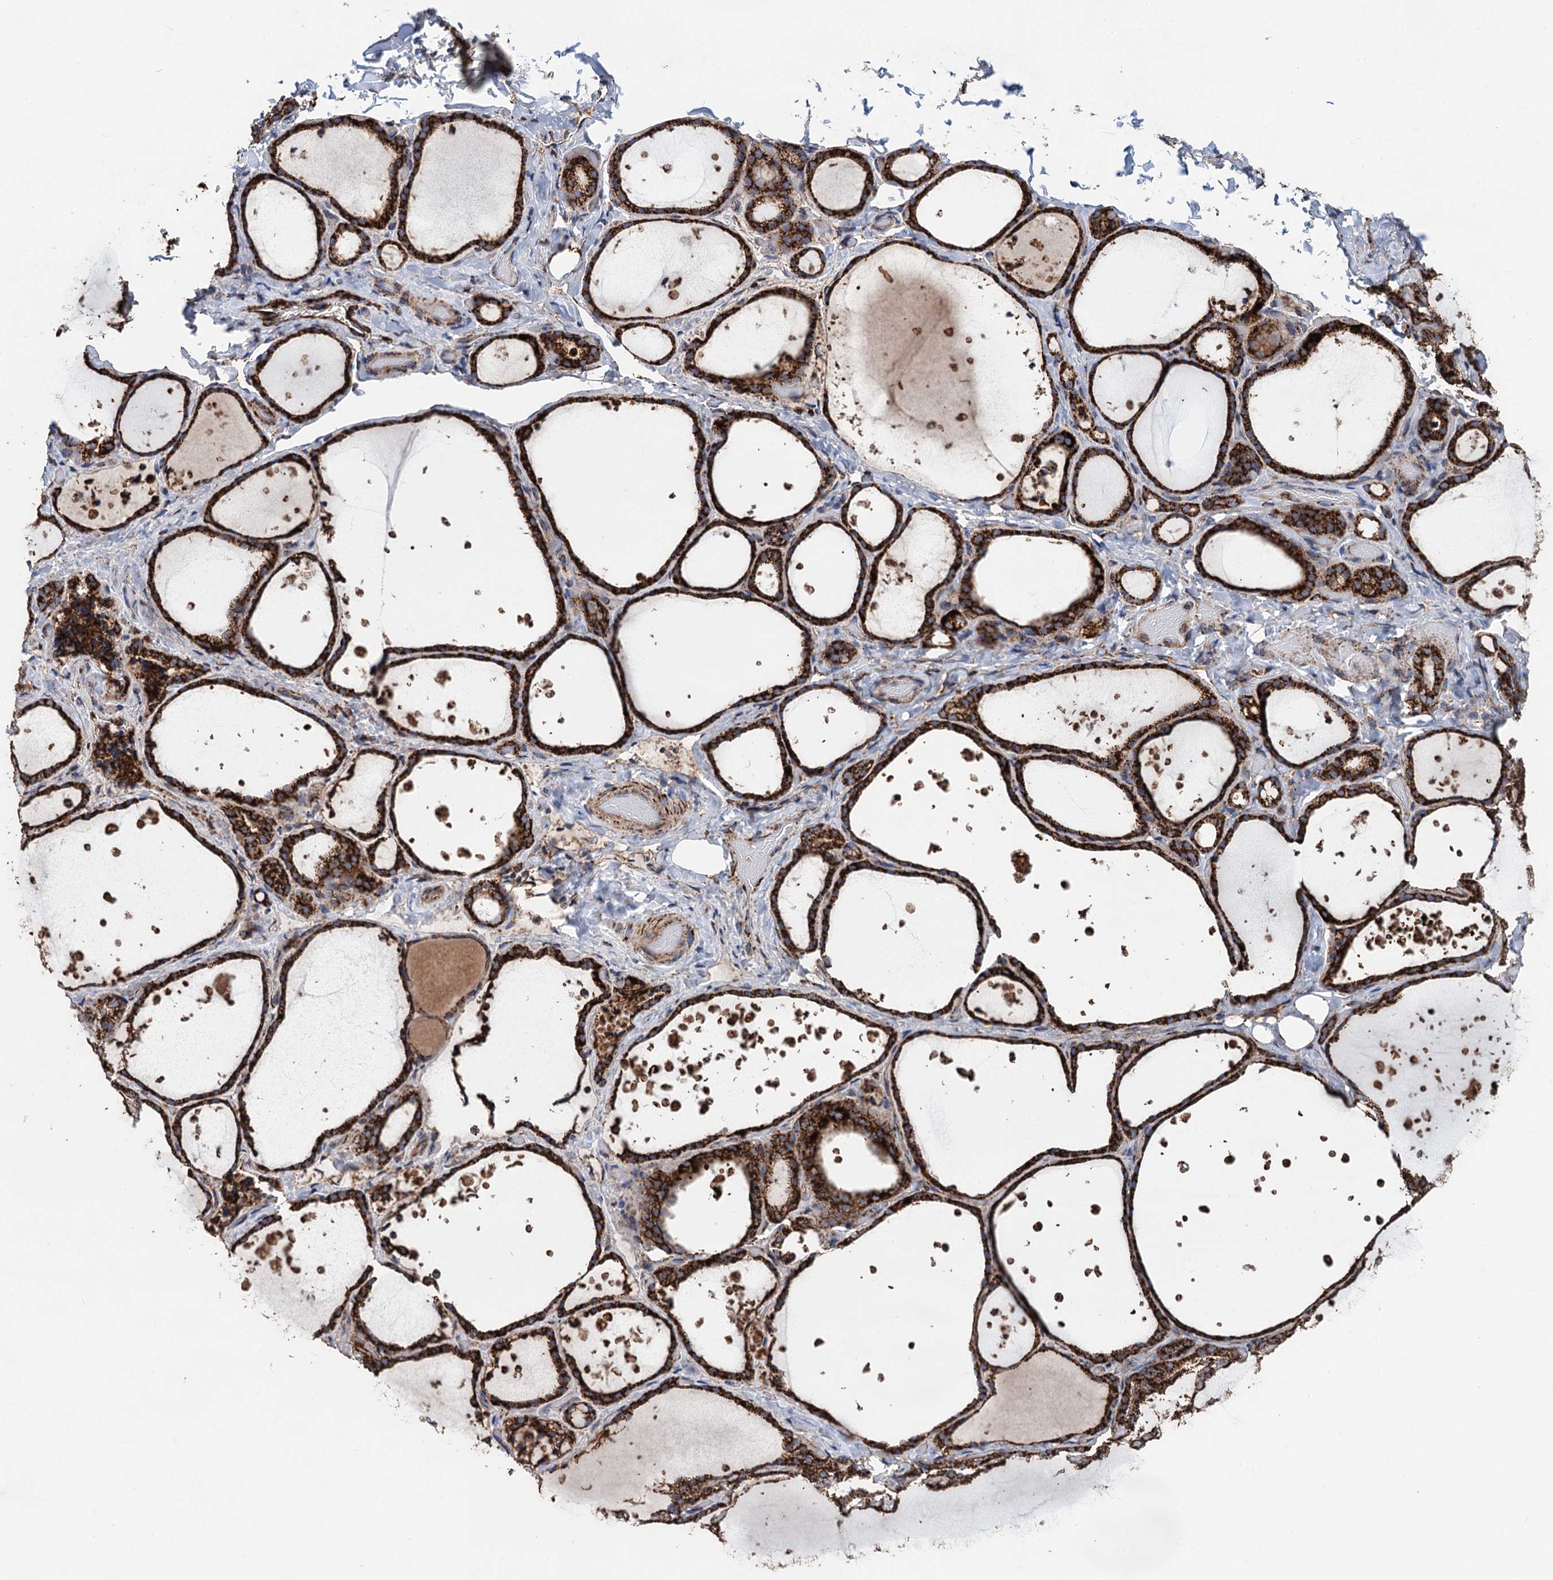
{"staining": {"intensity": "strong", "quantity": ">75%", "location": "cytoplasmic/membranous"}, "tissue": "thyroid gland", "cell_type": "Glandular cells", "image_type": "normal", "snomed": [{"axis": "morphology", "description": "Normal tissue, NOS"}, {"axis": "topography", "description": "Thyroid gland"}], "caption": "Immunohistochemical staining of normal human thyroid gland demonstrates >75% levels of strong cytoplasmic/membranous protein expression in approximately >75% of glandular cells. (DAB (3,3'-diaminobenzidine) = brown stain, brightfield microscopy at high magnification).", "gene": "DGLUCY", "patient": {"sex": "female", "age": 44}}